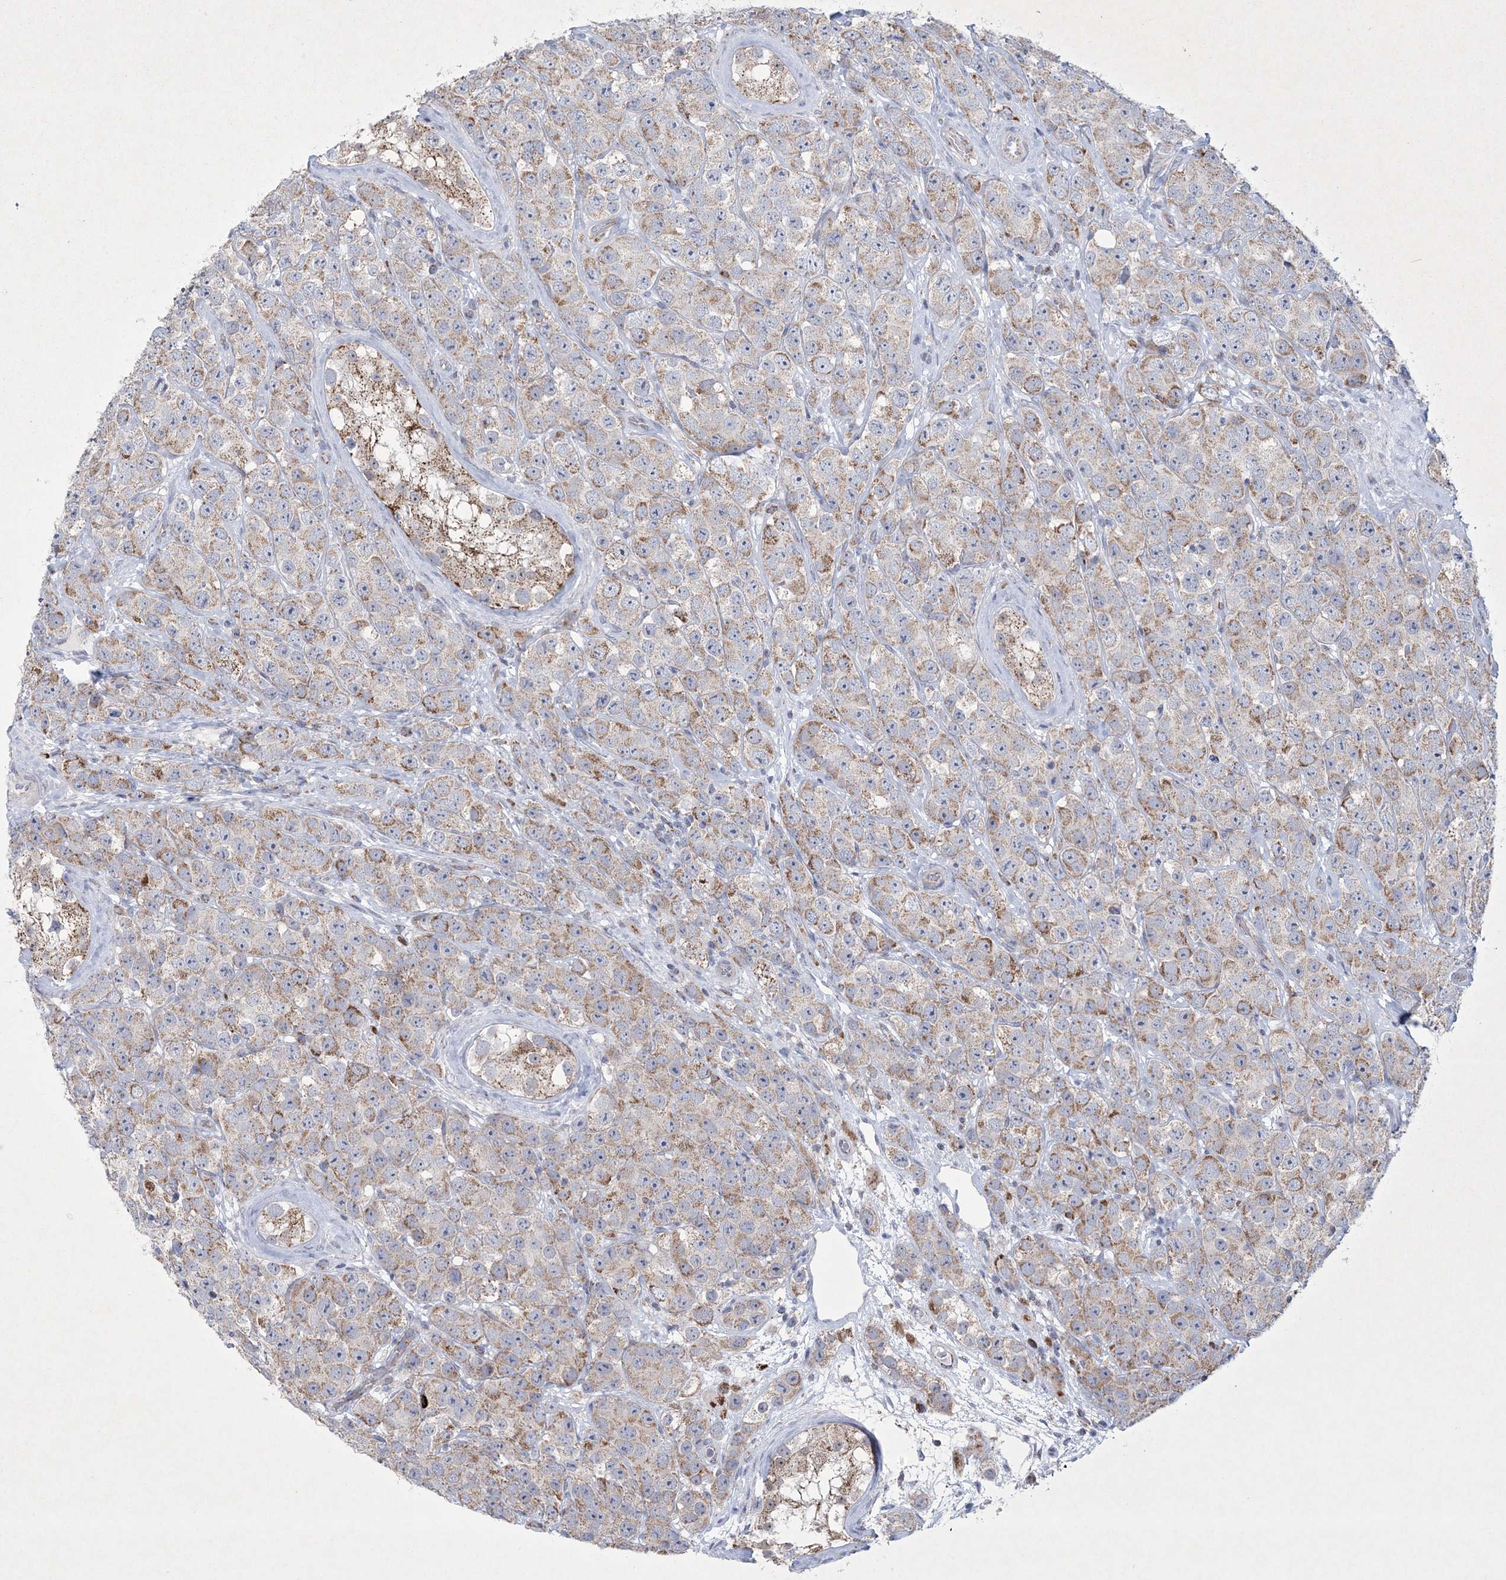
{"staining": {"intensity": "moderate", "quantity": ">75%", "location": "cytoplasmic/membranous"}, "tissue": "testis cancer", "cell_type": "Tumor cells", "image_type": "cancer", "snomed": [{"axis": "morphology", "description": "Seminoma, NOS"}, {"axis": "topography", "description": "Testis"}], "caption": "Testis seminoma tissue displays moderate cytoplasmic/membranous positivity in approximately >75% of tumor cells, visualized by immunohistochemistry.", "gene": "CES4A", "patient": {"sex": "male", "age": 28}}